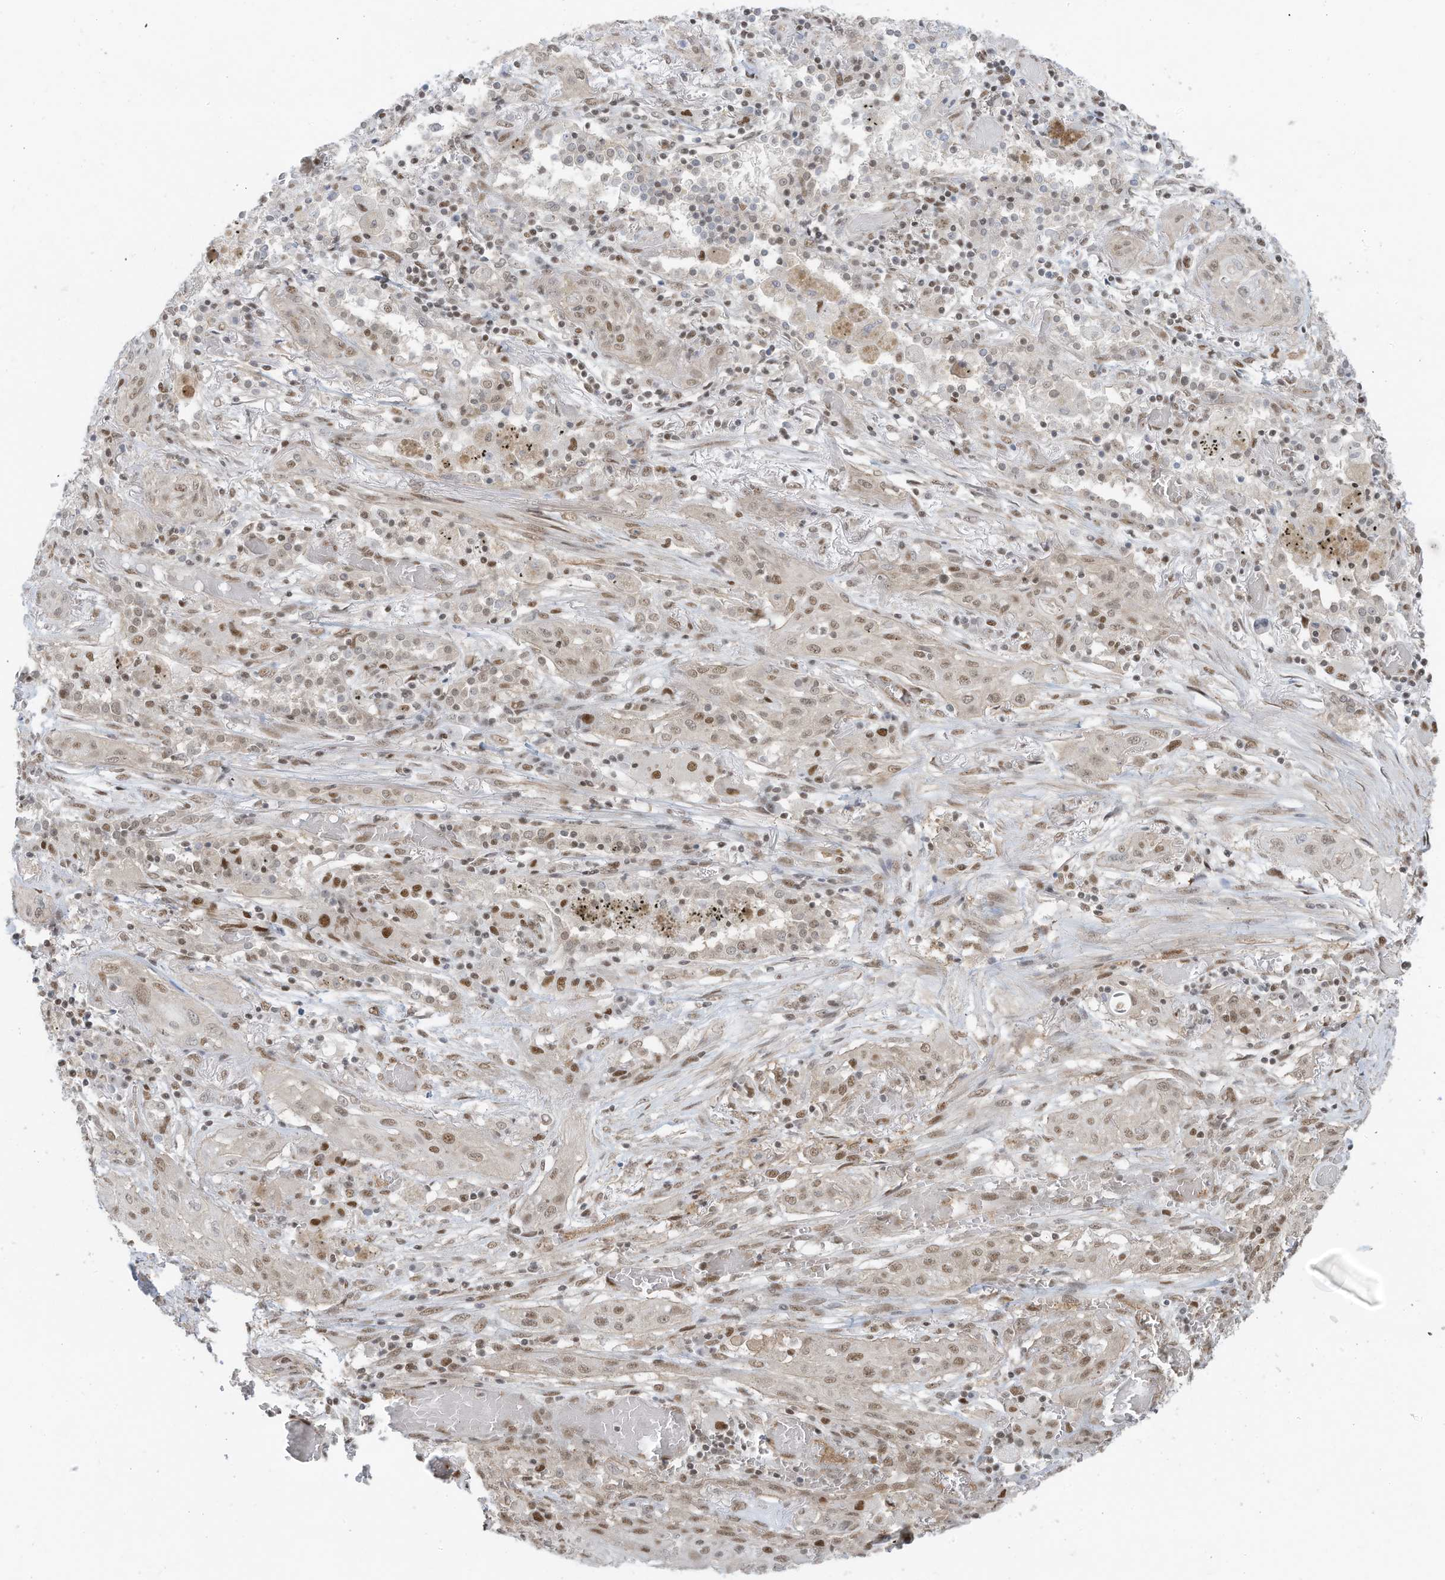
{"staining": {"intensity": "moderate", "quantity": ">75%", "location": "nuclear"}, "tissue": "lung cancer", "cell_type": "Tumor cells", "image_type": "cancer", "snomed": [{"axis": "morphology", "description": "Squamous cell carcinoma, NOS"}, {"axis": "topography", "description": "Lung"}], "caption": "This image demonstrates immunohistochemistry staining of human lung cancer (squamous cell carcinoma), with medium moderate nuclear positivity in about >75% of tumor cells.", "gene": "DBR1", "patient": {"sex": "female", "age": 47}}